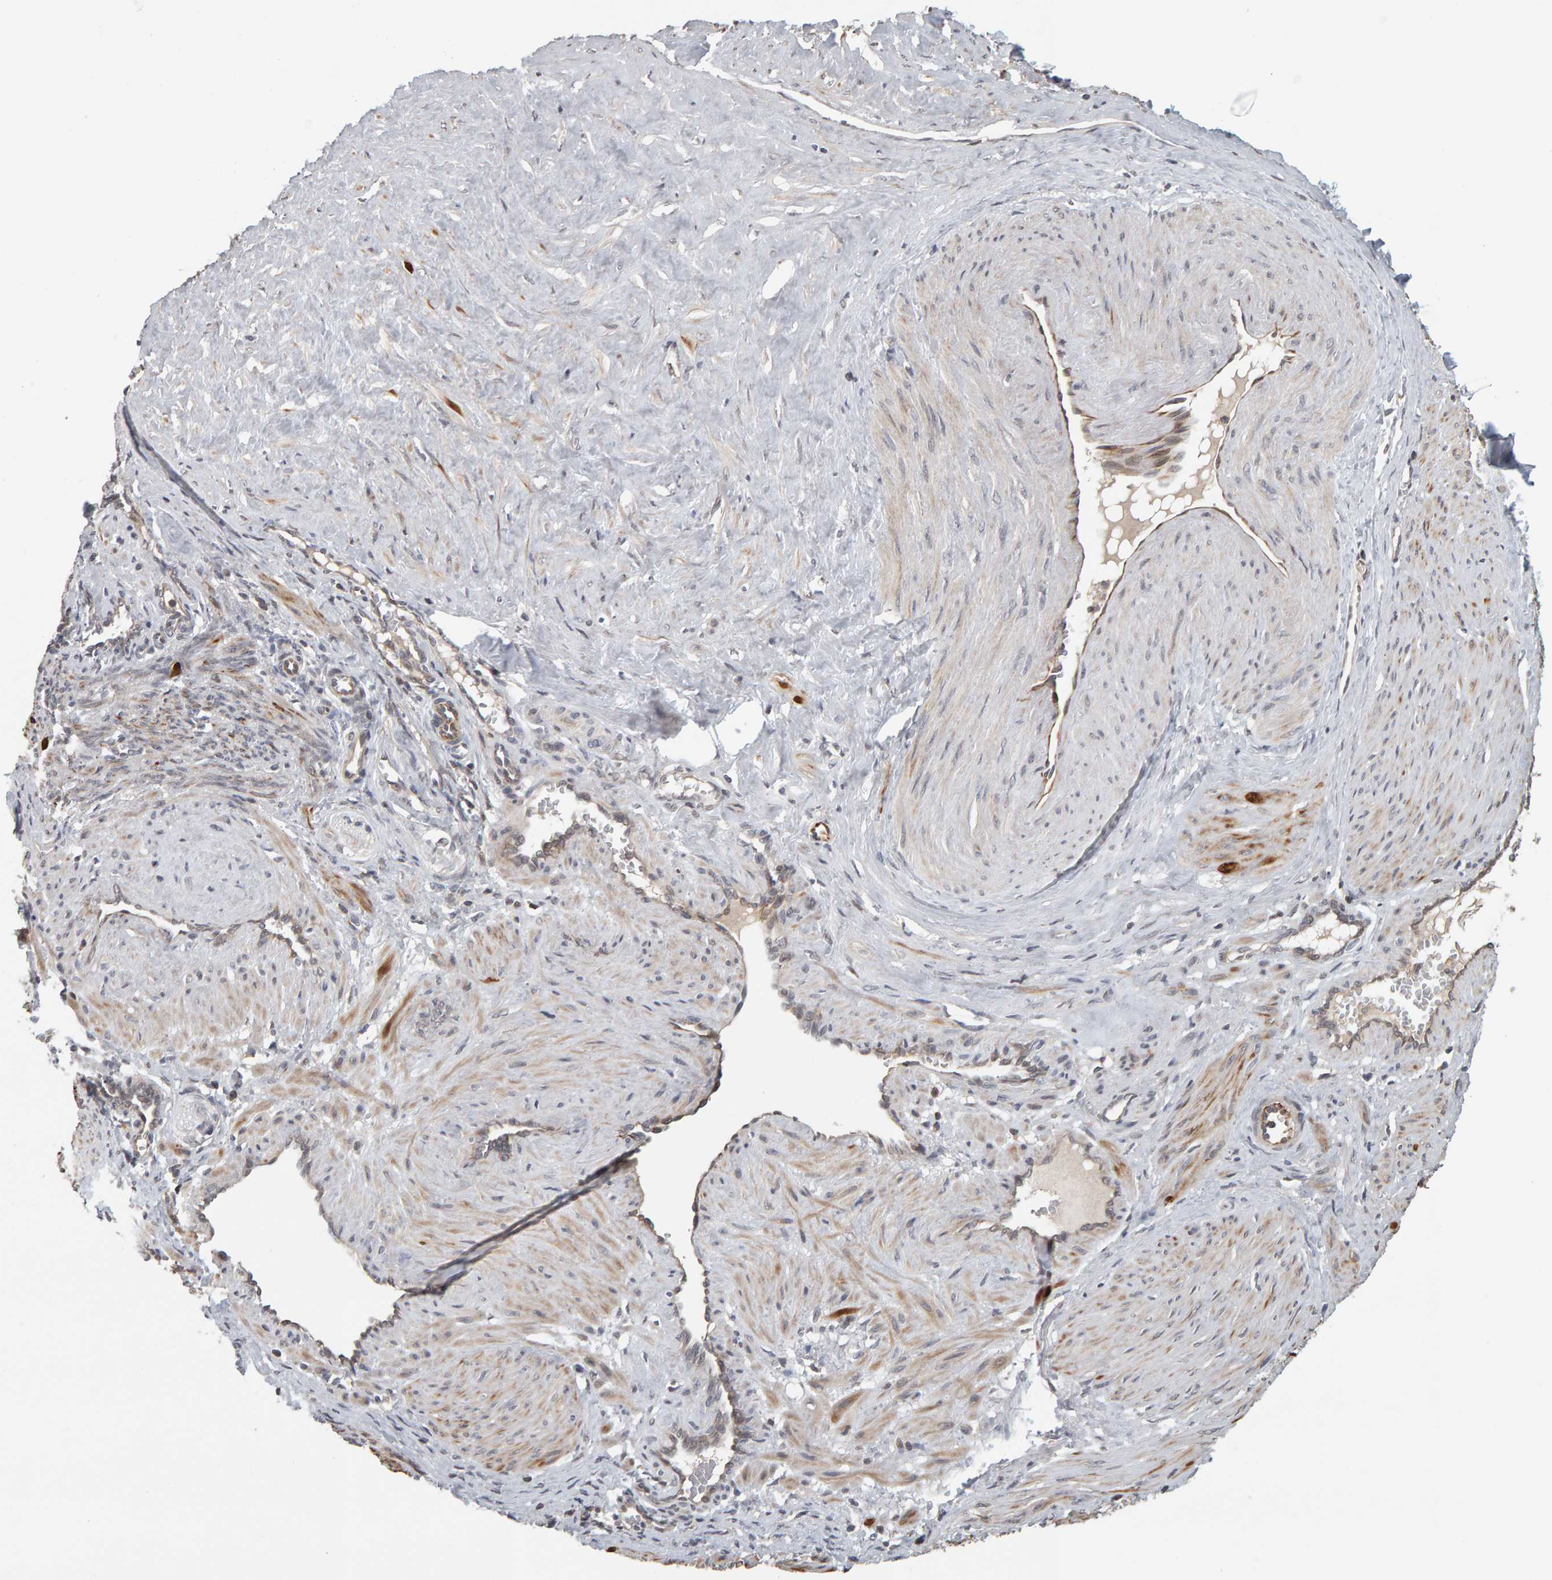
{"staining": {"intensity": "weak", "quantity": "25%-75%", "location": "cytoplasmic/membranous"}, "tissue": "smooth muscle", "cell_type": "Smooth muscle cells", "image_type": "normal", "snomed": [{"axis": "morphology", "description": "Normal tissue, NOS"}, {"axis": "topography", "description": "Endometrium"}], "caption": "This micrograph displays immunohistochemistry (IHC) staining of benign smooth muscle, with low weak cytoplasmic/membranous staining in about 25%-75% of smooth muscle cells.", "gene": "TEFM", "patient": {"sex": "female", "age": 33}}